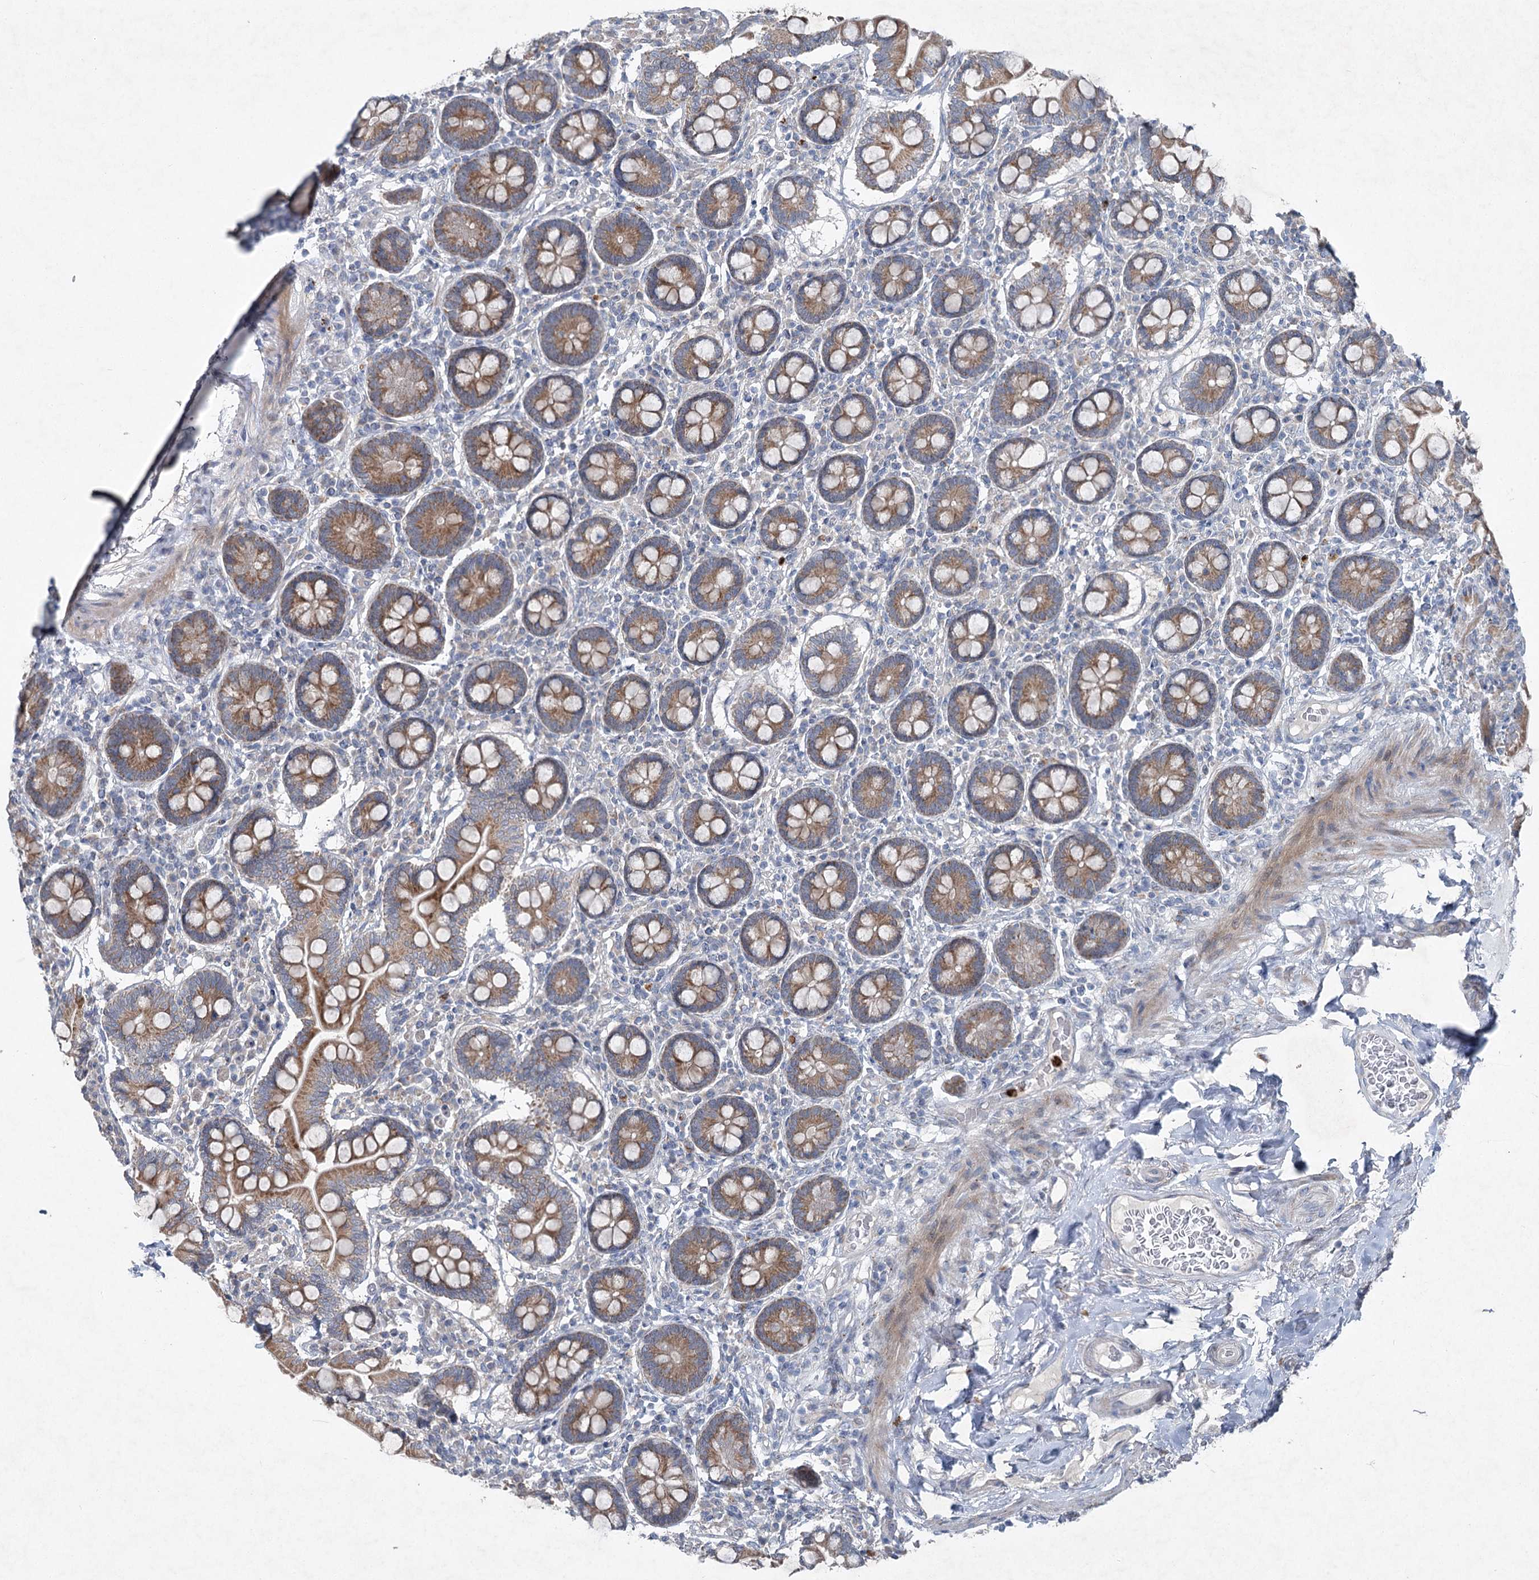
{"staining": {"intensity": "moderate", "quantity": ">75%", "location": "cytoplasmic/membranous"}, "tissue": "small intestine", "cell_type": "Glandular cells", "image_type": "normal", "snomed": [{"axis": "morphology", "description": "Normal tissue, NOS"}, {"axis": "topography", "description": "Small intestine"}], "caption": "DAB (3,3'-diaminobenzidine) immunohistochemical staining of normal small intestine exhibits moderate cytoplasmic/membranous protein expression in approximately >75% of glandular cells. (DAB (3,3'-diaminobenzidine) IHC, brown staining for protein, blue staining for nuclei).", "gene": "ENSG00000285330", "patient": {"sex": "female", "age": 64}}